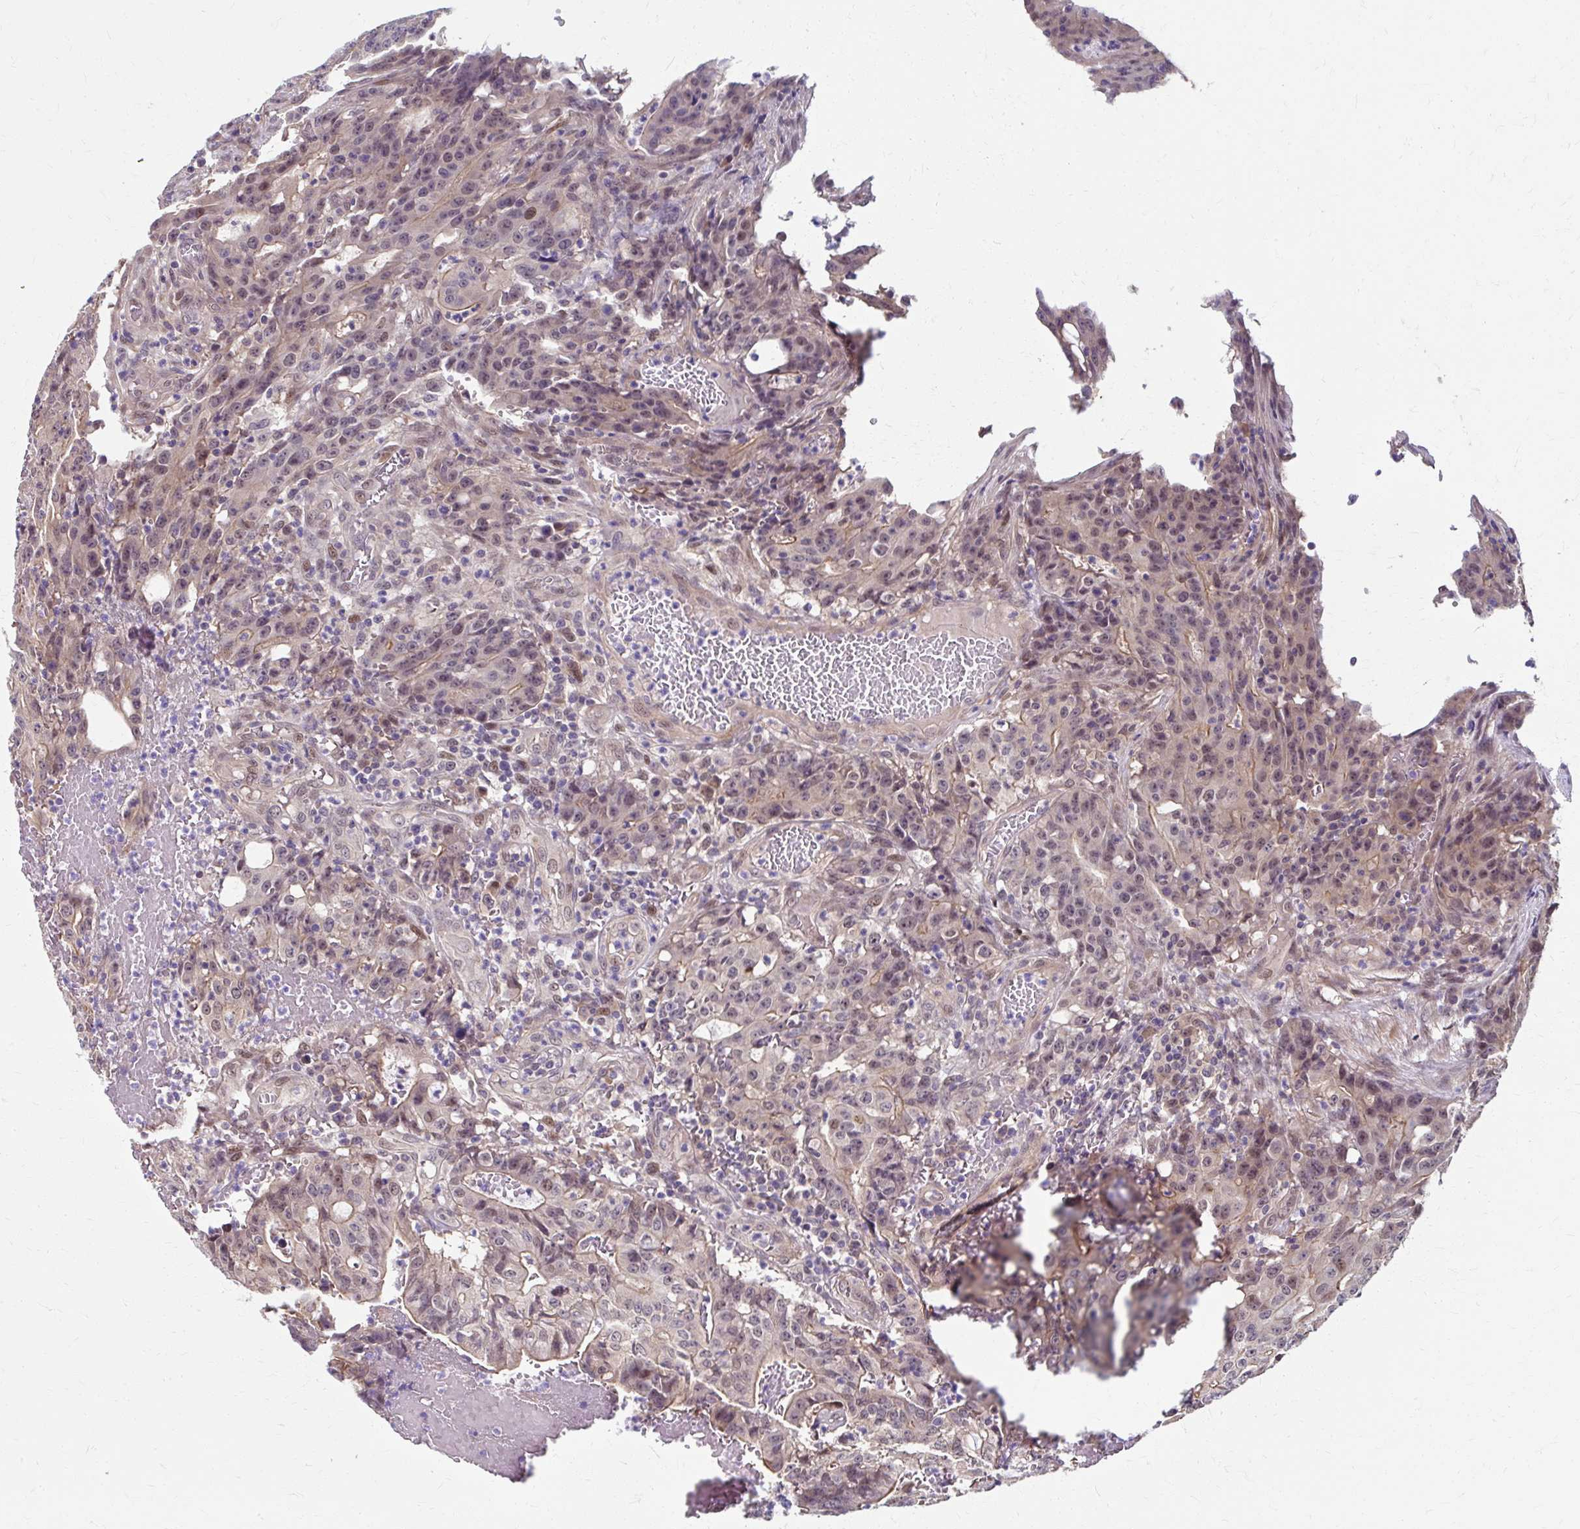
{"staining": {"intensity": "weak", "quantity": "<25%", "location": "cytoplasmic/membranous"}, "tissue": "colorectal cancer", "cell_type": "Tumor cells", "image_type": "cancer", "snomed": [{"axis": "morphology", "description": "Adenocarcinoma, NOS"}, {"axis": "topography", "description": "Colon"}], "caption": "High magnification brightfield microscopy of colorectal cancer (adenocarcinoma) stained with DAB (brown) and counterstained with hematoxylin (blue): tumor cells show no significant expression. The staining is performed using DAB brown chromogen with nuclei counter-stained in using hematoxylin.", "gene": "ZNF555", "patient": {"sex": "male", "age": 83}}